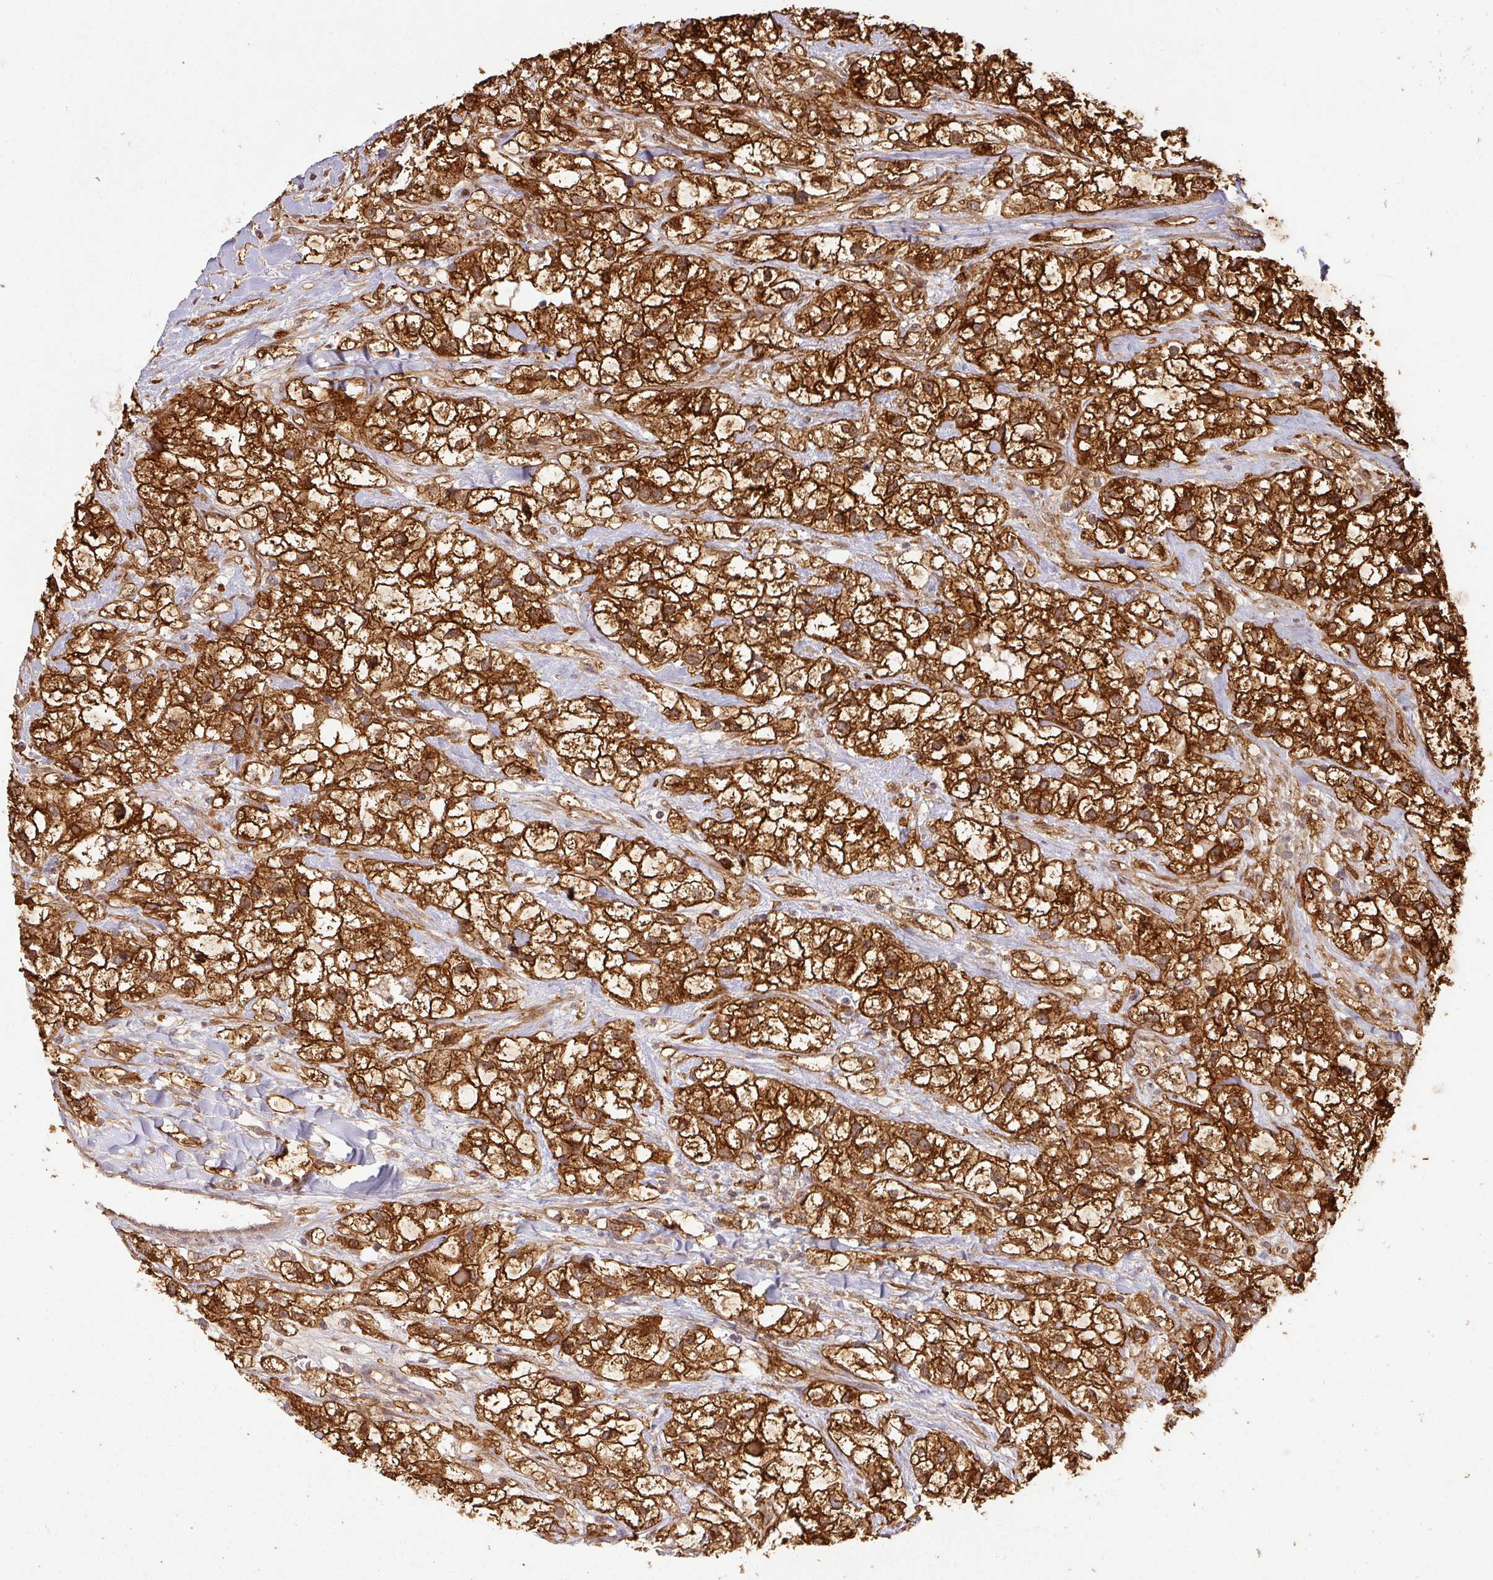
{"staining": {"intensity": "strong", "quantity": ">75%", "location": "cytoplasmic/membranous,nuclear"}, "tissue": "renal cancer", "cell_type": "Tumor cells", "image_type": "cancer", "snomed": [{"axis": "morphology", "description": "Adenocarcinoma, NOS"}, {"axis": "topography", "description": "Kidney"}], "caption": "Strong cytoplasmic/membranous and nuclear staining is appreciated in approximately >75% of tumor cells in renal adenocarcinoma.", "gene": "ZNF322", "patient": {"sex": "male", "age": 59}}